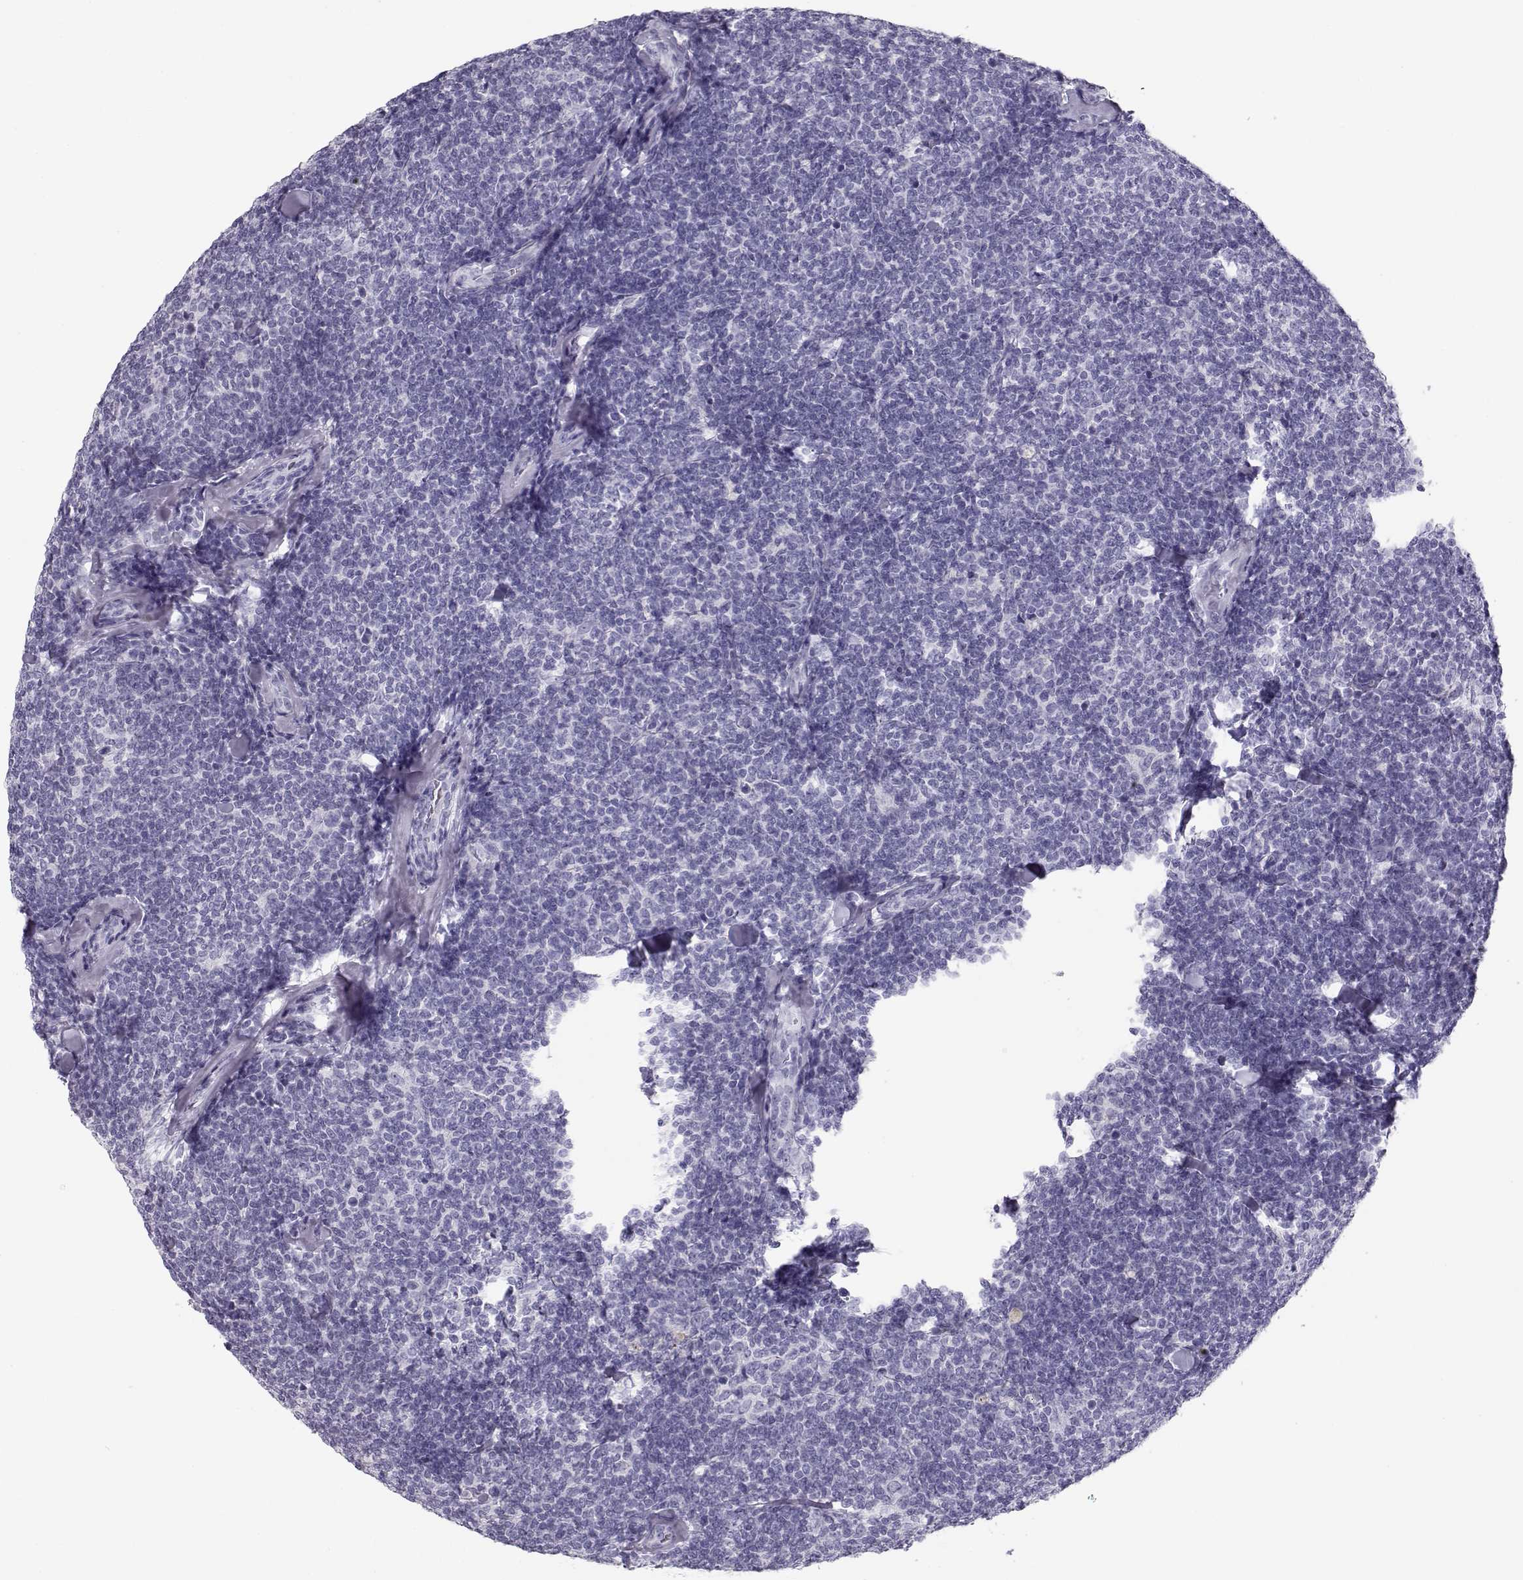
{"staining": {"intensity": "negative", "quantity": "none", "location": "none"}, "tissue": "lymphoma", "cell_type": "Tumor cells", "image_type": "cancer", "snomed": [{"axis": "morphology", "description": "Malignant lymphoma, non-Hodgkin's type, Low grade"}, {"axis": "topography", "description": "Lymph node"}], "caption": "There is no significant staining in tumor cells of low-grade malignant lymphoma, non-Hodgkin's type. (DAB immunohistochemistry (IHC) visualized using brightfield microscopy, high magnification).", "gene": "TKTL1", "patient": {"sex": "female", "age": 56}}